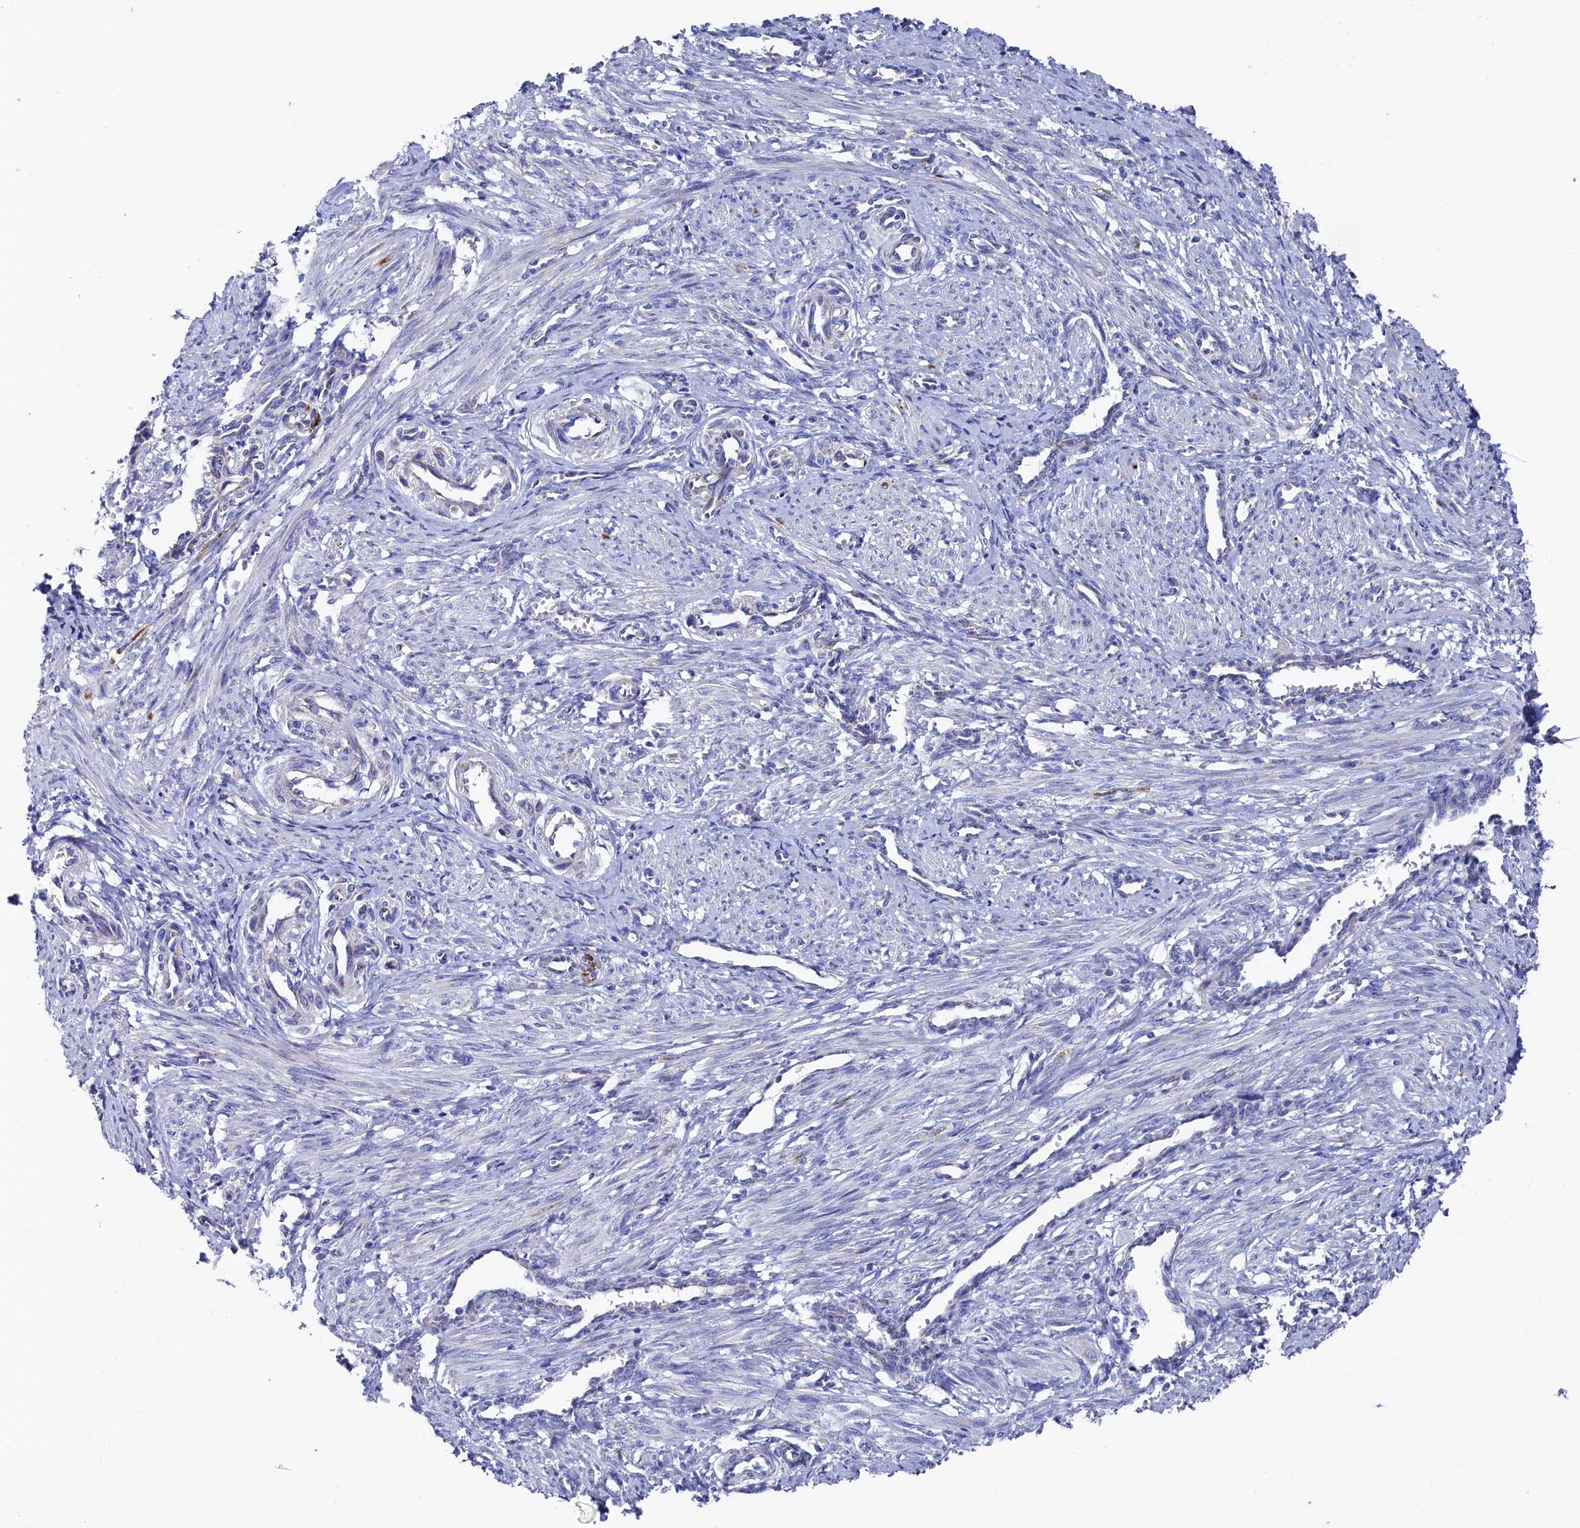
{"staining": {"intensity": "negative", "quantity": "none", "location": "none"}, "tissue": "smooth muscle", "cell_type": "Smooth muscle cells", "image_type": "normal", "snomed": [{"axis": "morphology", "description": "Normal tissue, NOS"}, {"axis": "topography", "description": "Endometrium"}], "caption": "A histopathology image of smooth muscle stained for a protein reveals no brown staining in smooth muscle cells.", "gene": "MMAB", "patient": {"sex": "female", "age": 33}}